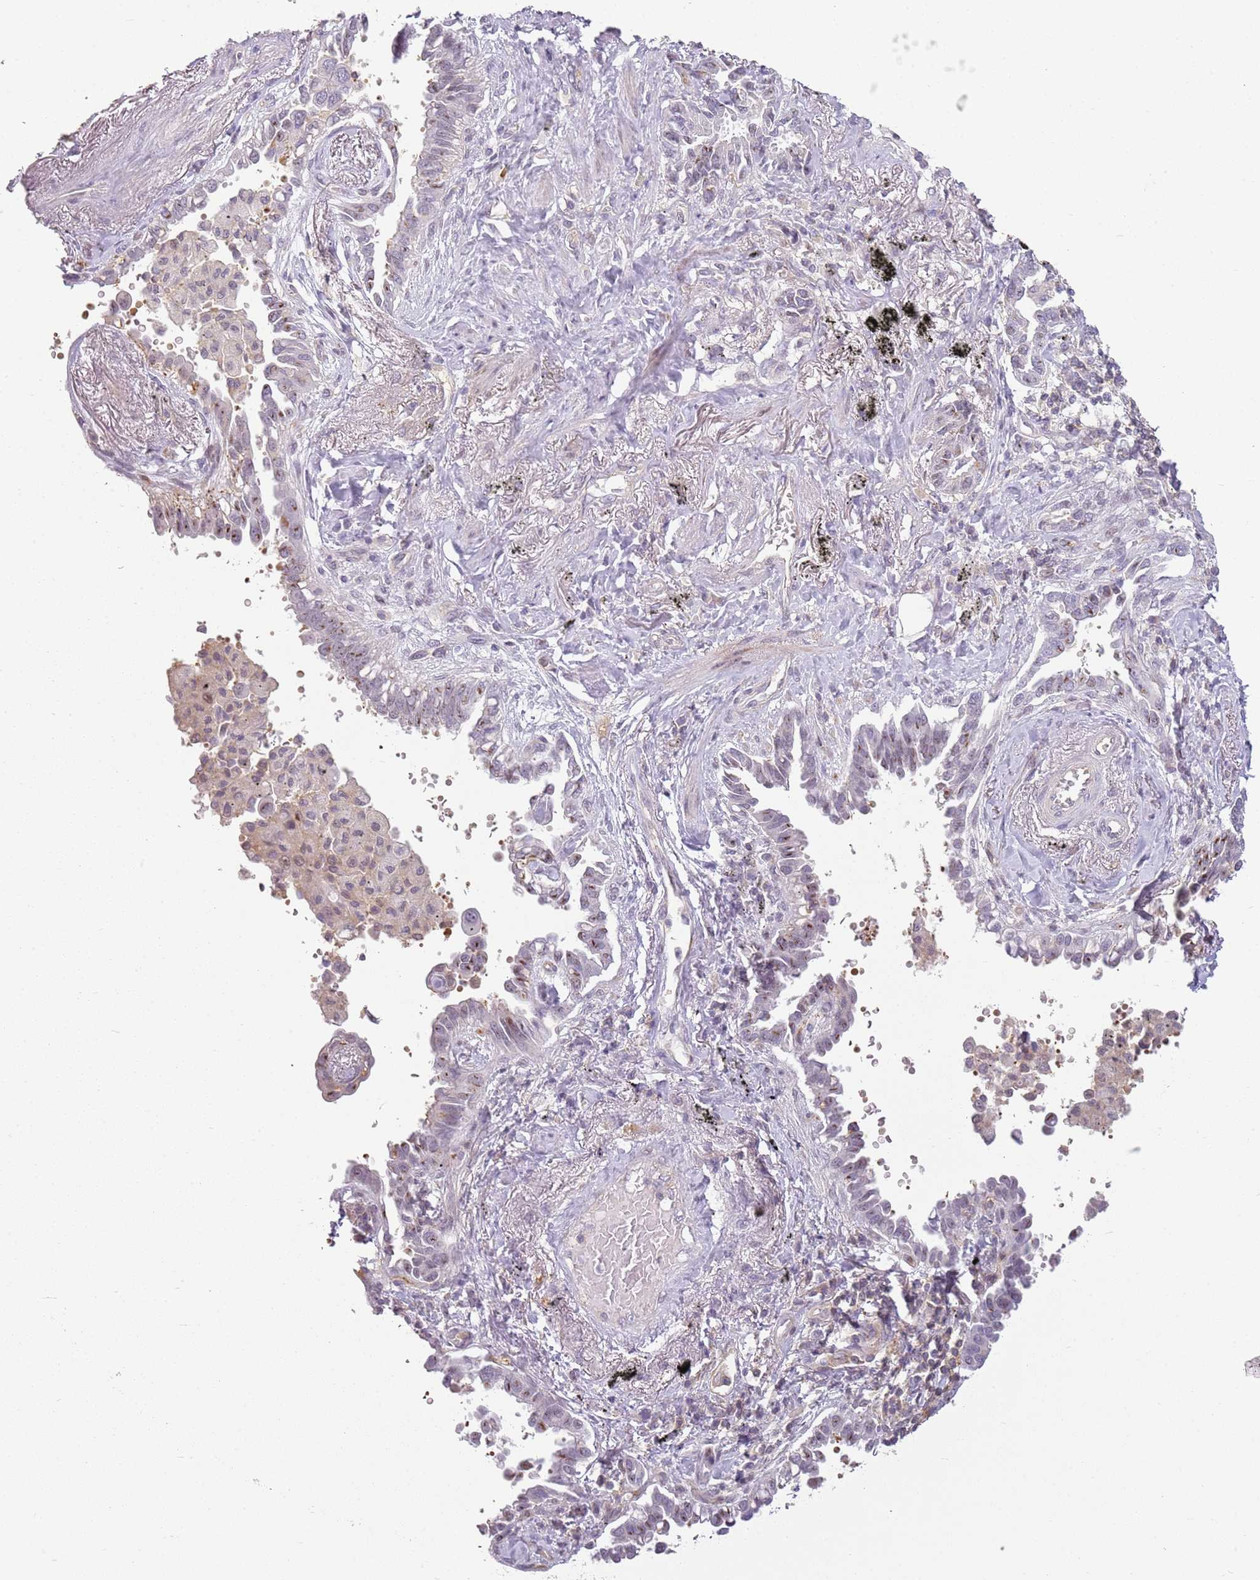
{"staining": {"intensity": "moderate", "quantity": "<25%", "location": "cytoplasmic/membranous"}, "tissue": "lung cancer", "cell_type": "Tumor cells", "image_type": "cancer", "snomed": [{"axis": "morphology", "description": "Adenocarcinoma, NOS"}, {"axis": "topography", "description": "Lung"}], "caption": "DAB immunohistochemical staining of human lung cancer (adenocarcinoma) exhibits moderate cytoplasmic/membranous protein staining in approximately <25% of tumor cells.", "gene": "DEFB116", "patient": {"sex": "male", "age": 67}}